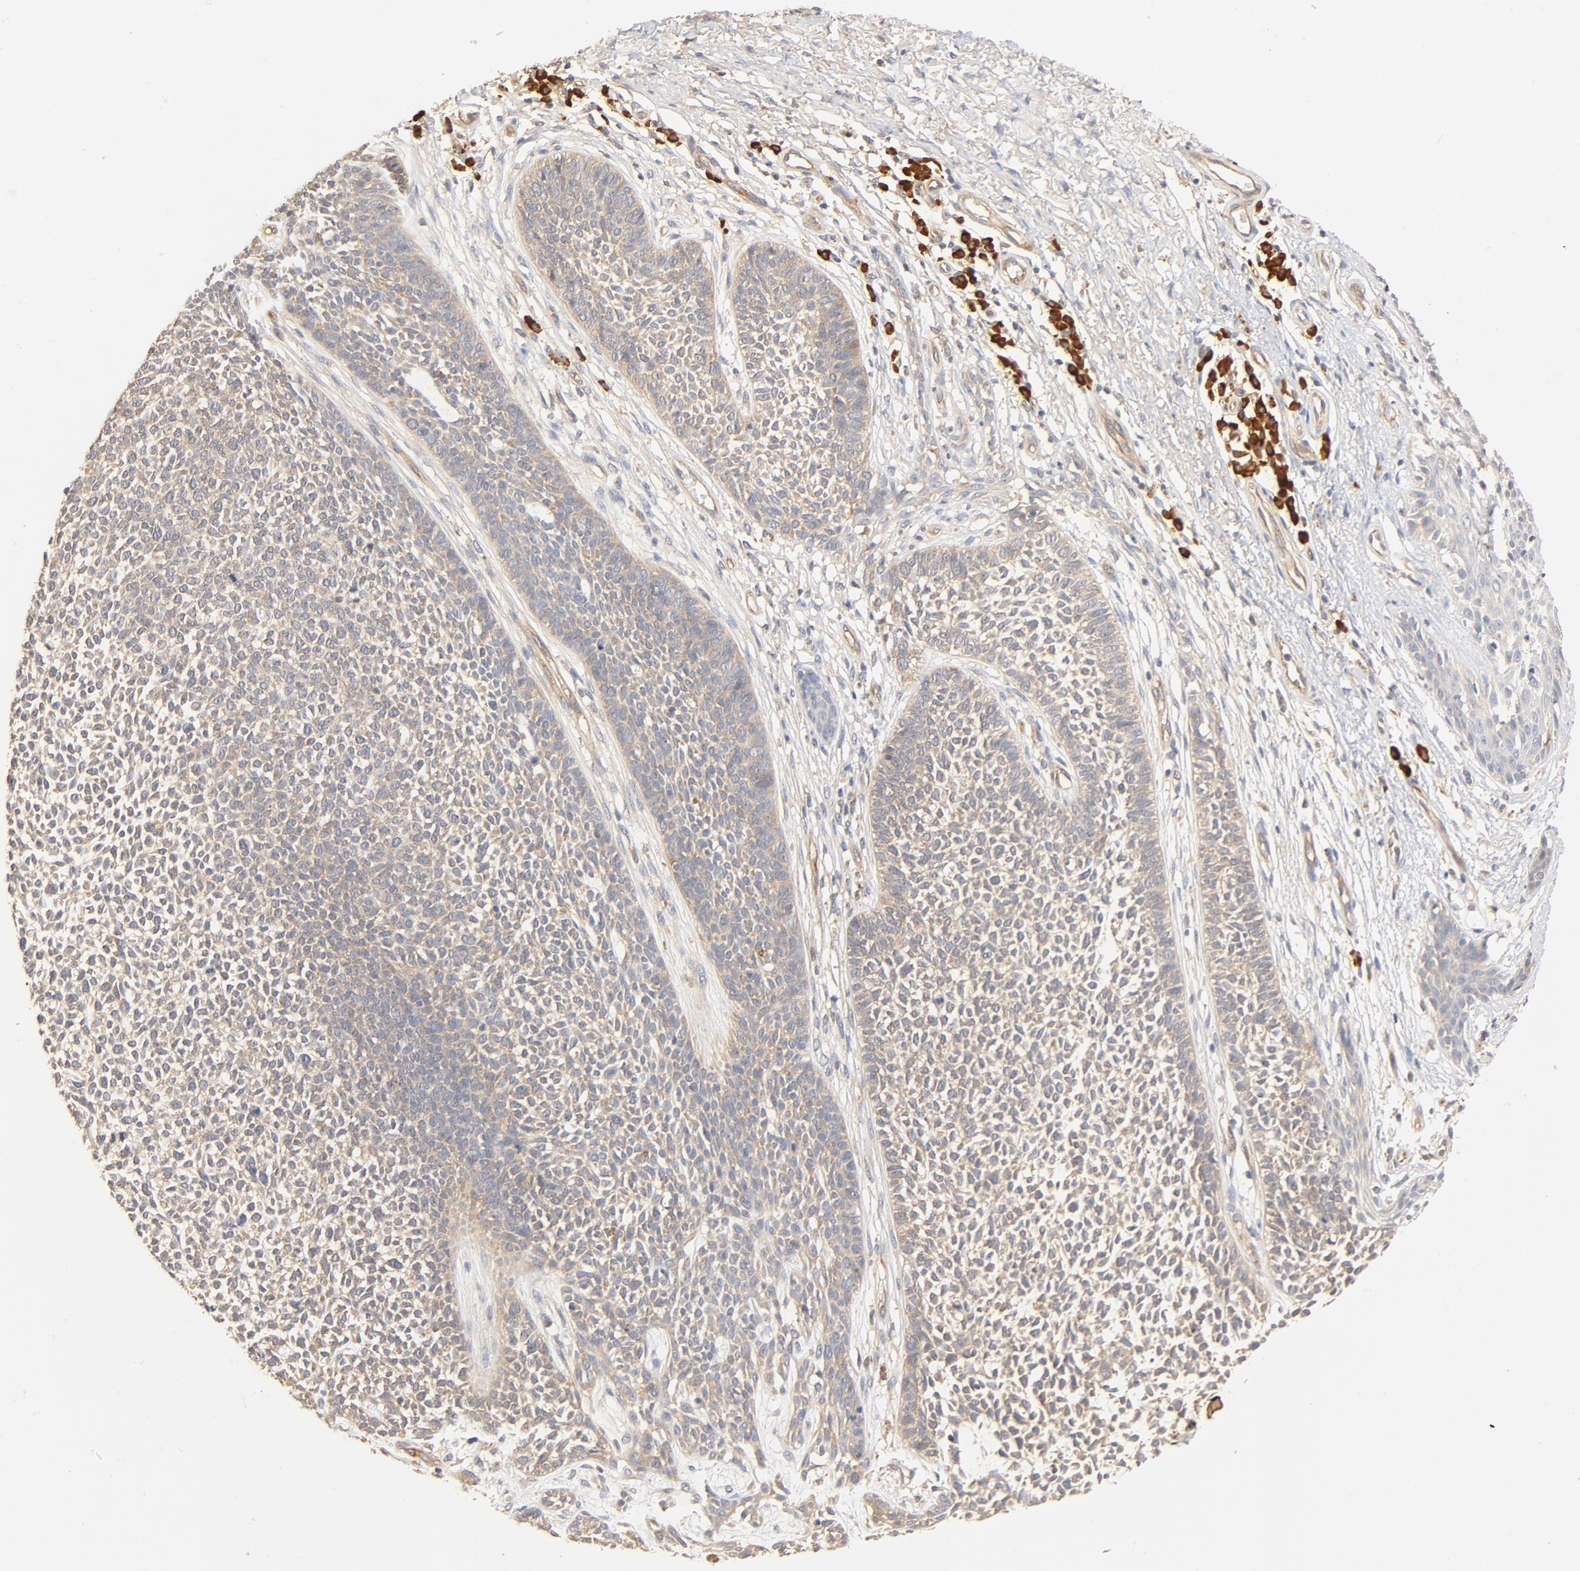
{"staining": {"intensity": "weak", "quantity": ">75%", "location": "cytoplasmic/membranous"}, "tissue": "skin cancer", "cell_type": "Tumor cells", "image_type": "cancer", "snomed": [{"axis": "morphology", "description": "Basal cell carcinoma"}, {"axis": "topography", "description": "Skin"}], "caption": "Immunohistochemistry (IHC) of skin cancer shows low levels of weak cytoplasmic/membranous expression in approximately >75% of tumor cells.", "gene": "UBE2J1", "patient": {"sex": "female", "age": 84}}